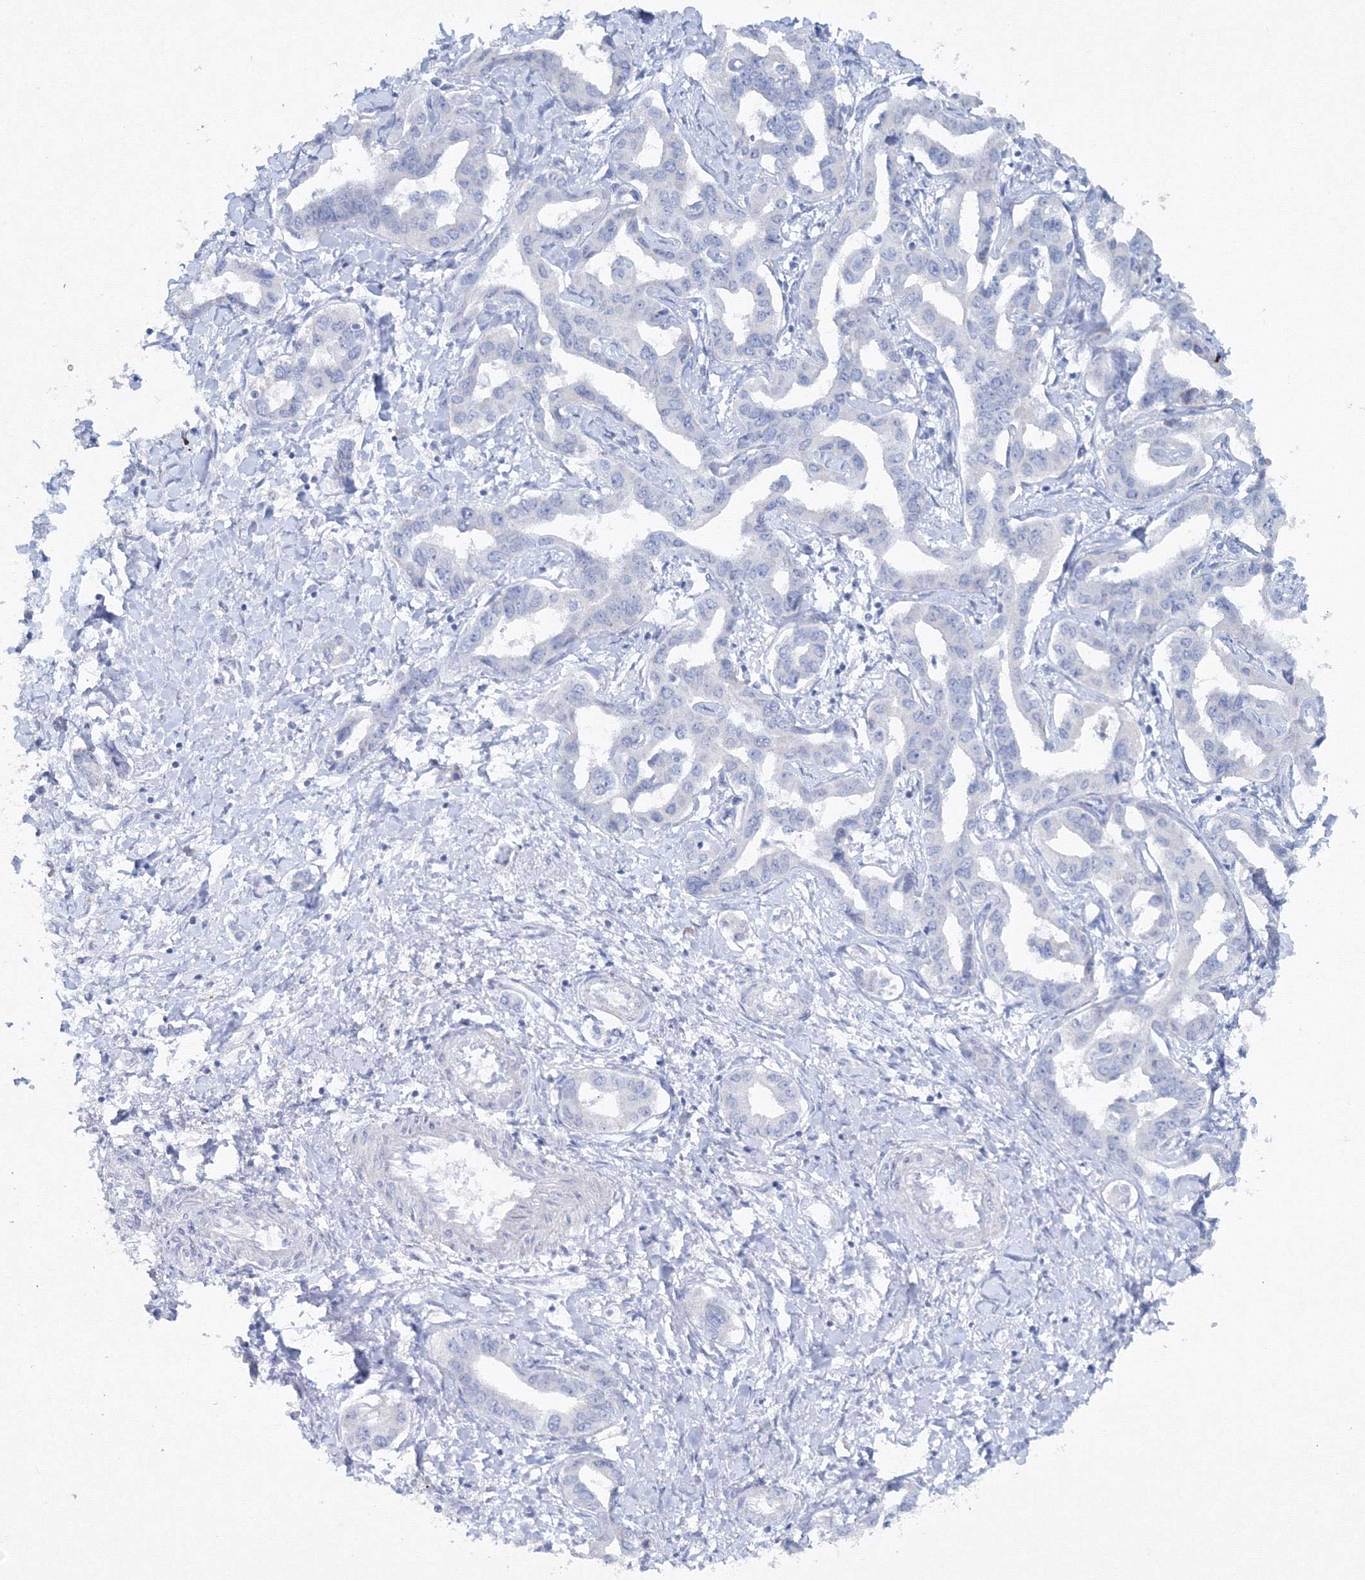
{"staining": {"intensity": "negative", "quantity": "none", "location": "none"}, "tissue": "liver cancer", "cell_type": "Tumor cells", "image_type": "cancer", "snomed": [{"axis": "morphology", "description": "Cholangiocarcinoma"}, {"axis": "topography", "description": "Liver"}], "caption": "High power microscopy photomicrograph of an immunohistochemistry (IHC) micrograph of liver cholangiocarcinoma, revealing no significant expression in tumor cells. (Brightfield microscopy of DAB (3,3'-diaminobenzidine) IHC at high magnification).", "gene": "GCKR", "patient": {"sex": "male", "age": 59}}